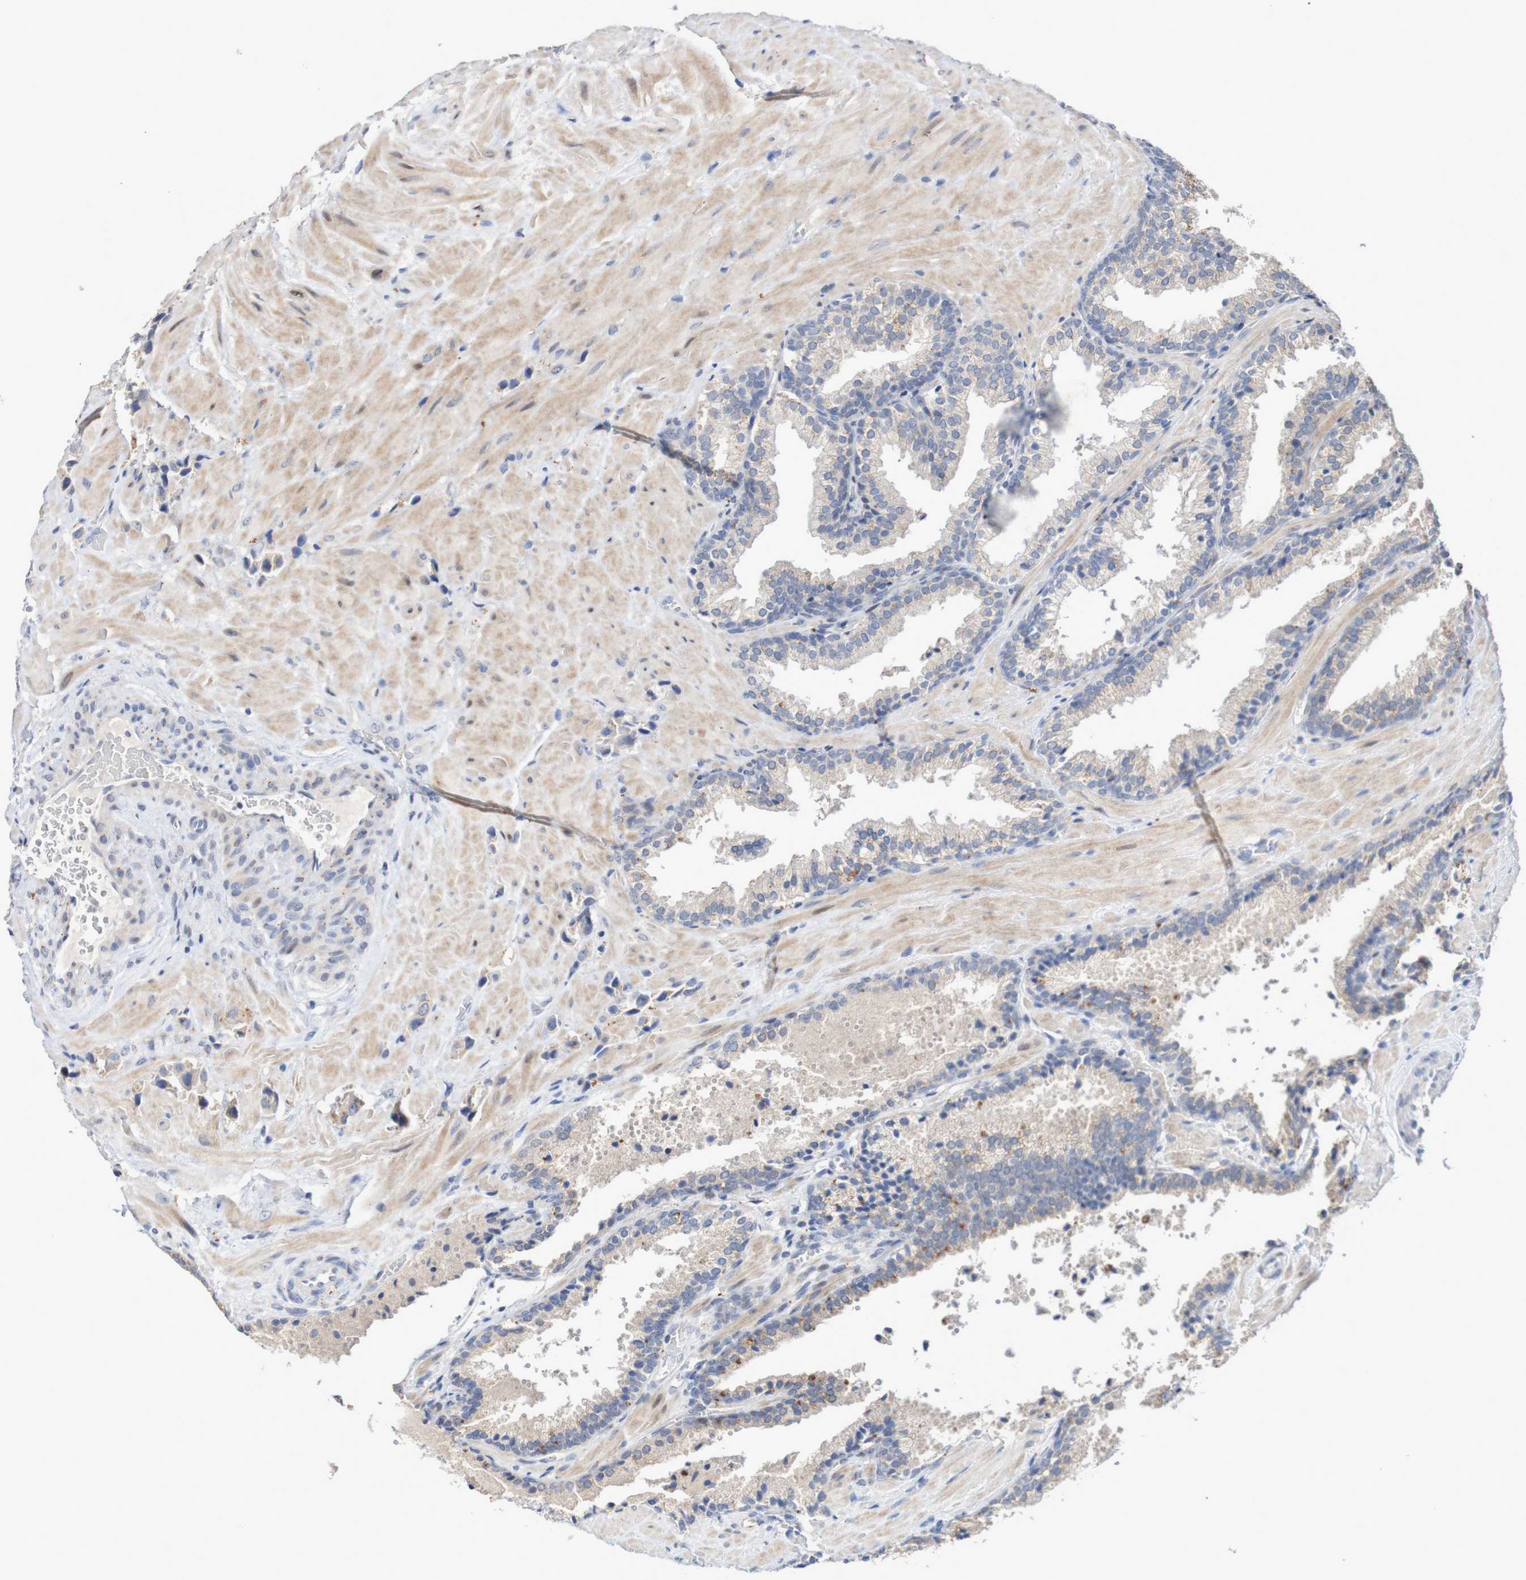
{"staining": {"intensity": "negative", "quantity": "none", "location": "none"}, "tissue": "prostate cancer", "cell_type": "Tumor cells", "image_type": "cancer", "snomed": [{"axis": "morphology", "description": "Adenocarcinoma, High grade"}, {"axis": "topography", "description": "Prostate"}], "caption": "Image shows no significant protein staining in tumor cells of adenocarcinoma (high-grade) (prostate).", "gene": "FBP2", "patient": {"sex": "male", "age": 64}}